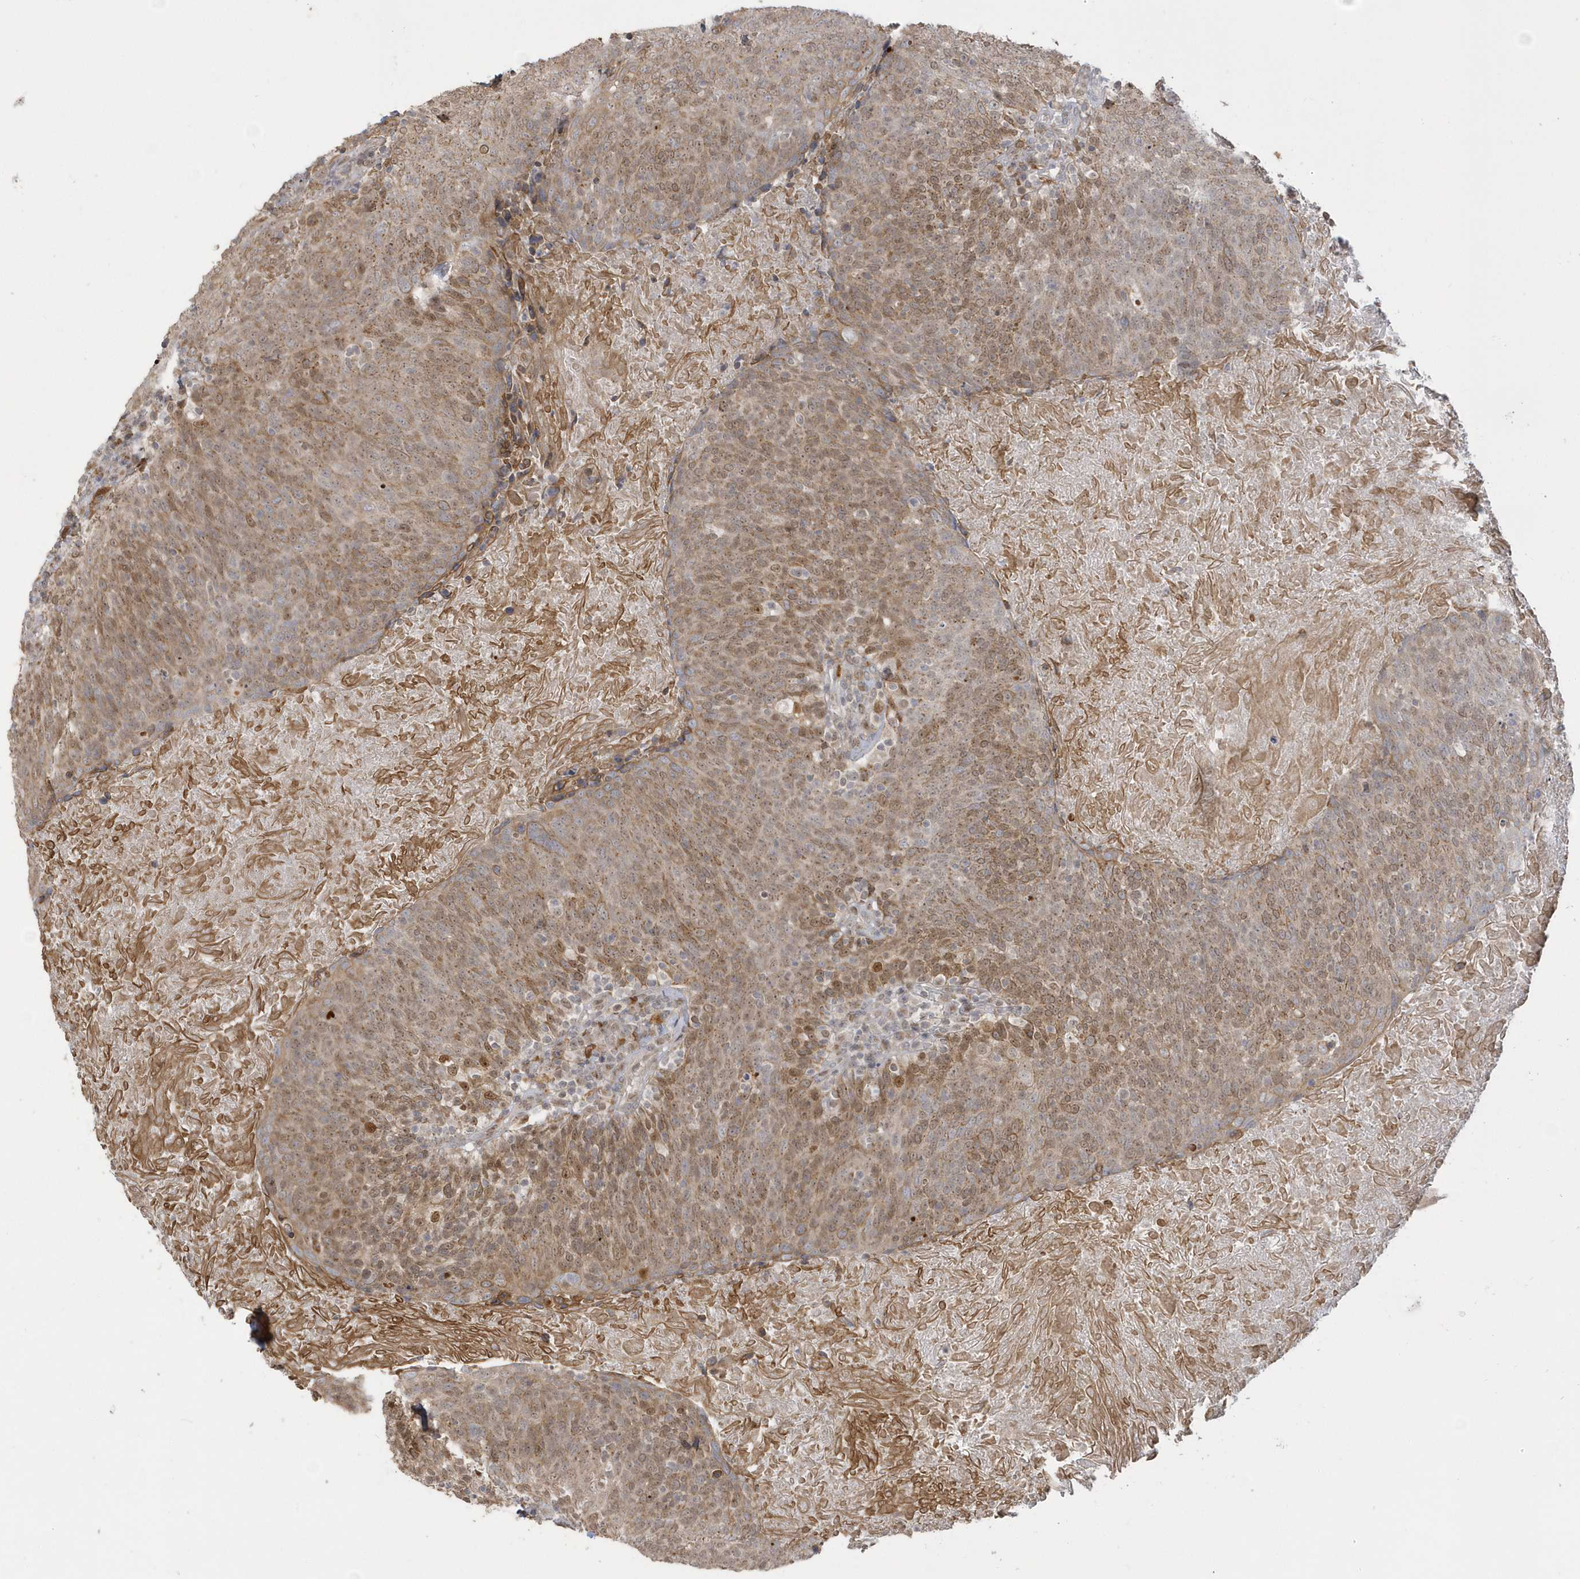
{"staining": {"intensity": "moderate", "quantity": ">75%", "location": "cytoplasmic/membranous,nuclear"}, "tissue": "head and neck cancer", "cell_type": "Tumor cells", "image_type": "cancer", "snomed": [{"axis": "morphology", "description": "Squamous cell carcinoma, NOS"}, {"axis": "morphology", "description": "Squamous cell carcinoma, metastatic, NOS"}, {"axis": "topography", "description": "Lymph node"}, {"axis": "topography", "description": "Head-Neck"}], "caption": "Immunohistochemical staining of head and neck metastatic squamous cell carcinoma displays medium levels of moderate cytoplasmic/membranous and nuclear positivity in about >75% of tumor cells.", "gene": "NAF1", "patient": {"sex": "male", "age": 62}}